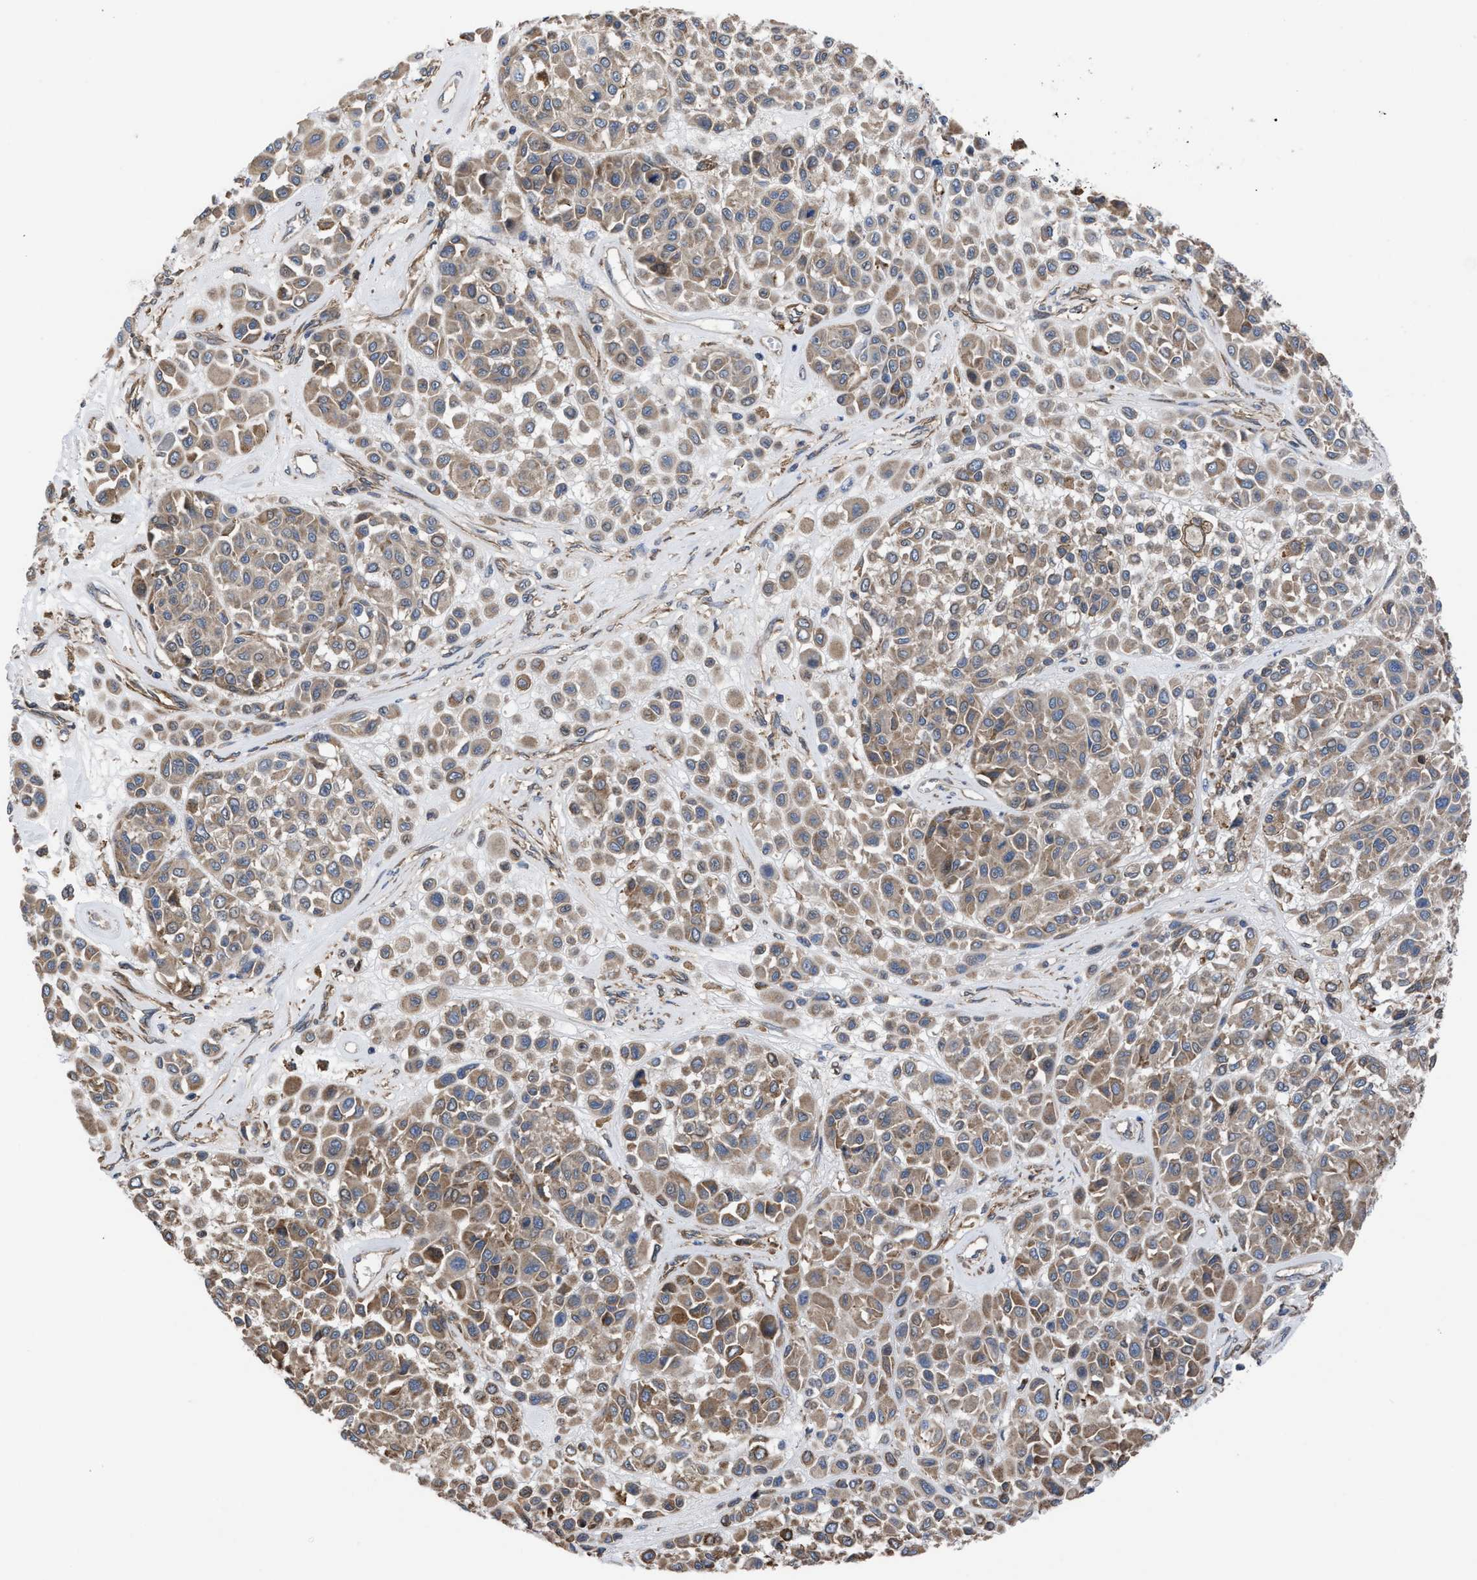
{"staining": {"intensity": "weak", "quantity": ">75%", "location": "cytoplasmic/membranous"}, "tissue": "melanoma", "cell_type": "Tumor cells", "image_type": "cancer", "snomed": [{"axis": "morphology", "description": "Malignant melanoma, Metastatic site"}, {"axis": "topography", "description": "Soft tissue"}], "caption": "DAB immunohistochemical staining of human melanoma displays weak cytoplasmic/membranous protein positivity in approximately >75% of tumor cells.", "gene": "TP53BP2", "patient": {"sex": "male", "age": 41}}